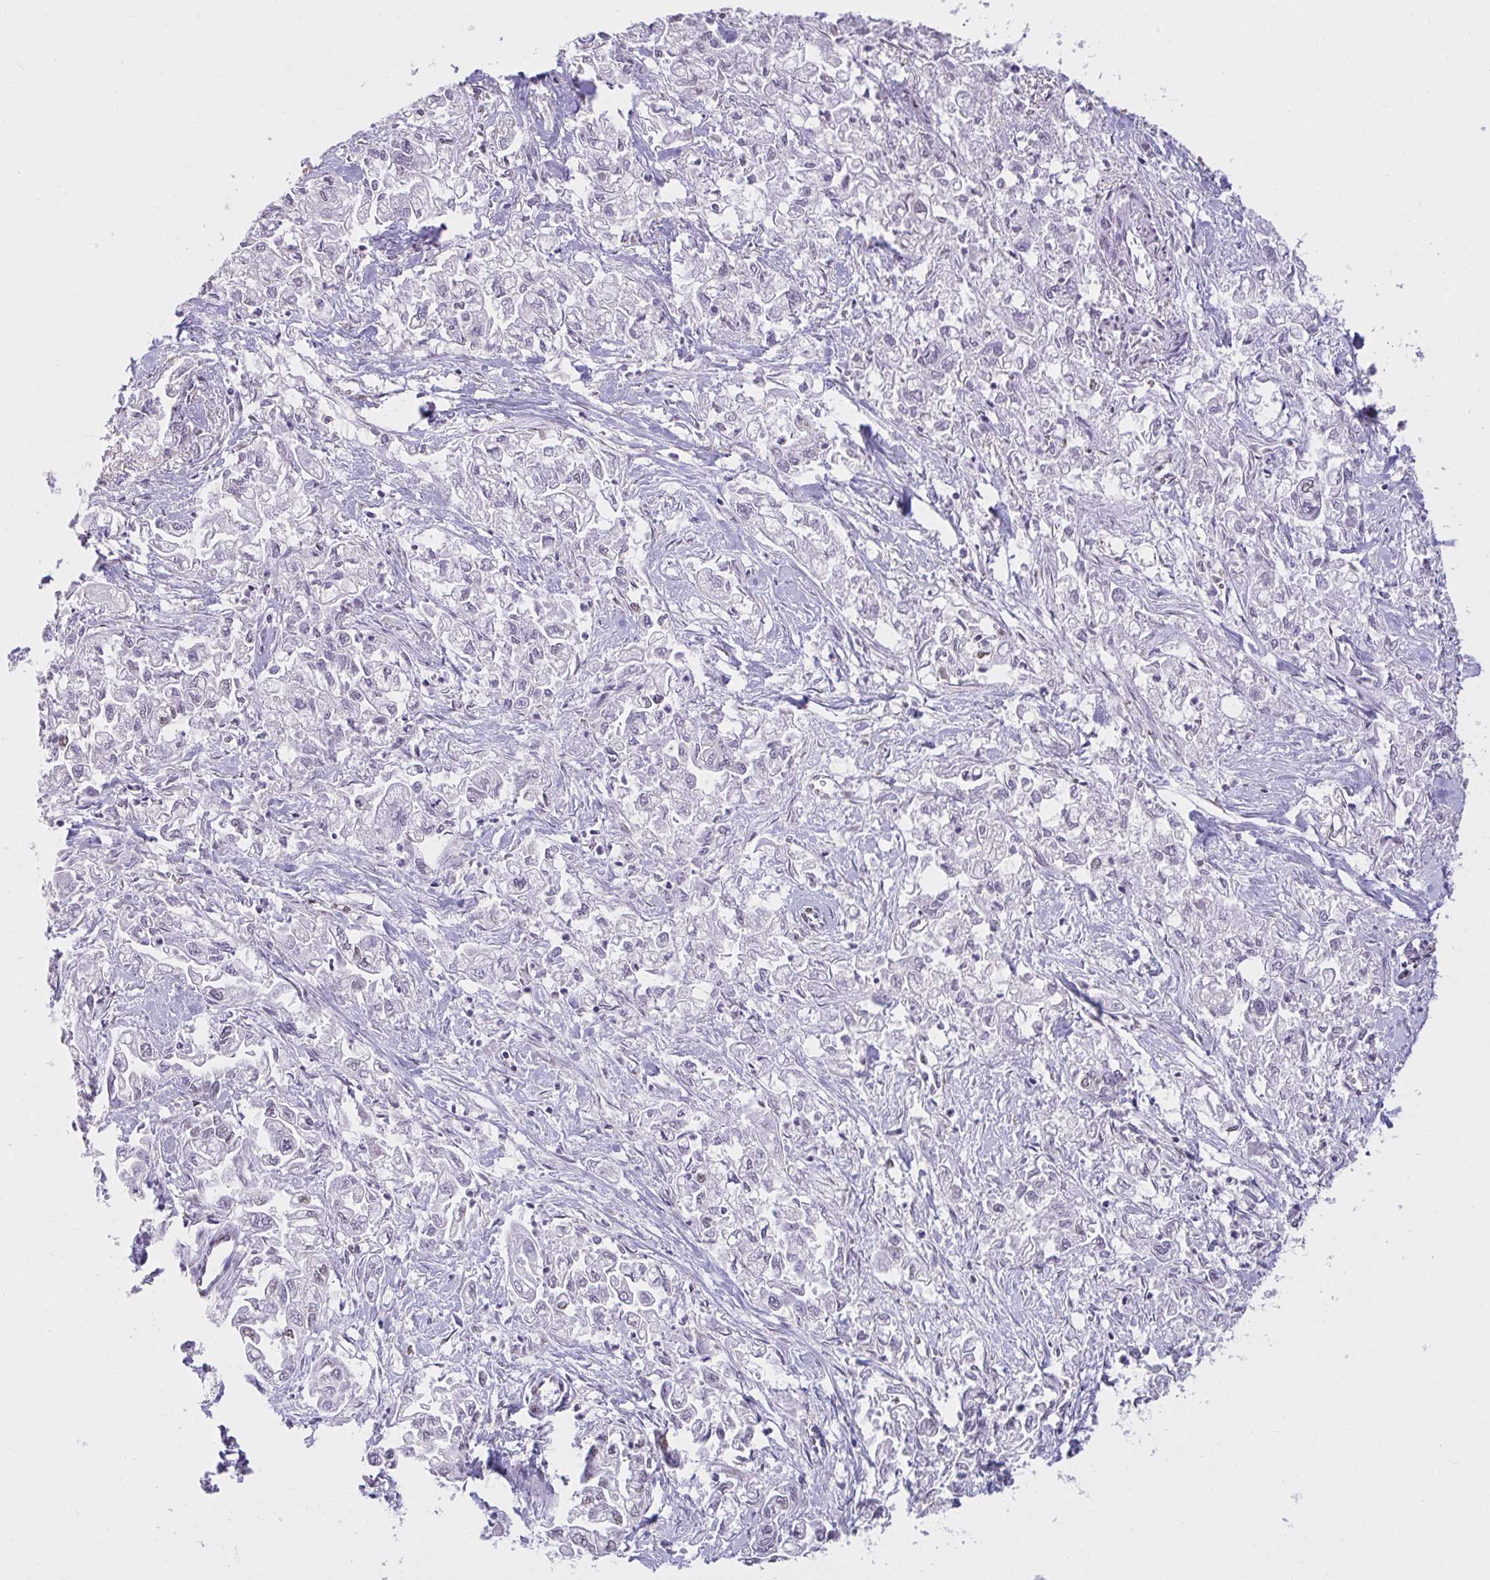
{"staining": {"intensity": "negative", "quantity": "none", "location": "none"}, "tissue": "pancreatic cancer", "cell_type": "Tumor cells", "image_type": "cancer", "snomed": [{"axis": "morphology", "description": "Adenocarcinoma, NOS"}, {"axis": "topography", "description": "Pancreas"}], "caption": "Immunohistochemical staining of human pancreatic adenocarcinoma displays no significant expression in tumor cells.", "gene": "SEMA6B", "patient": {"sex": "male", "age": 72}}